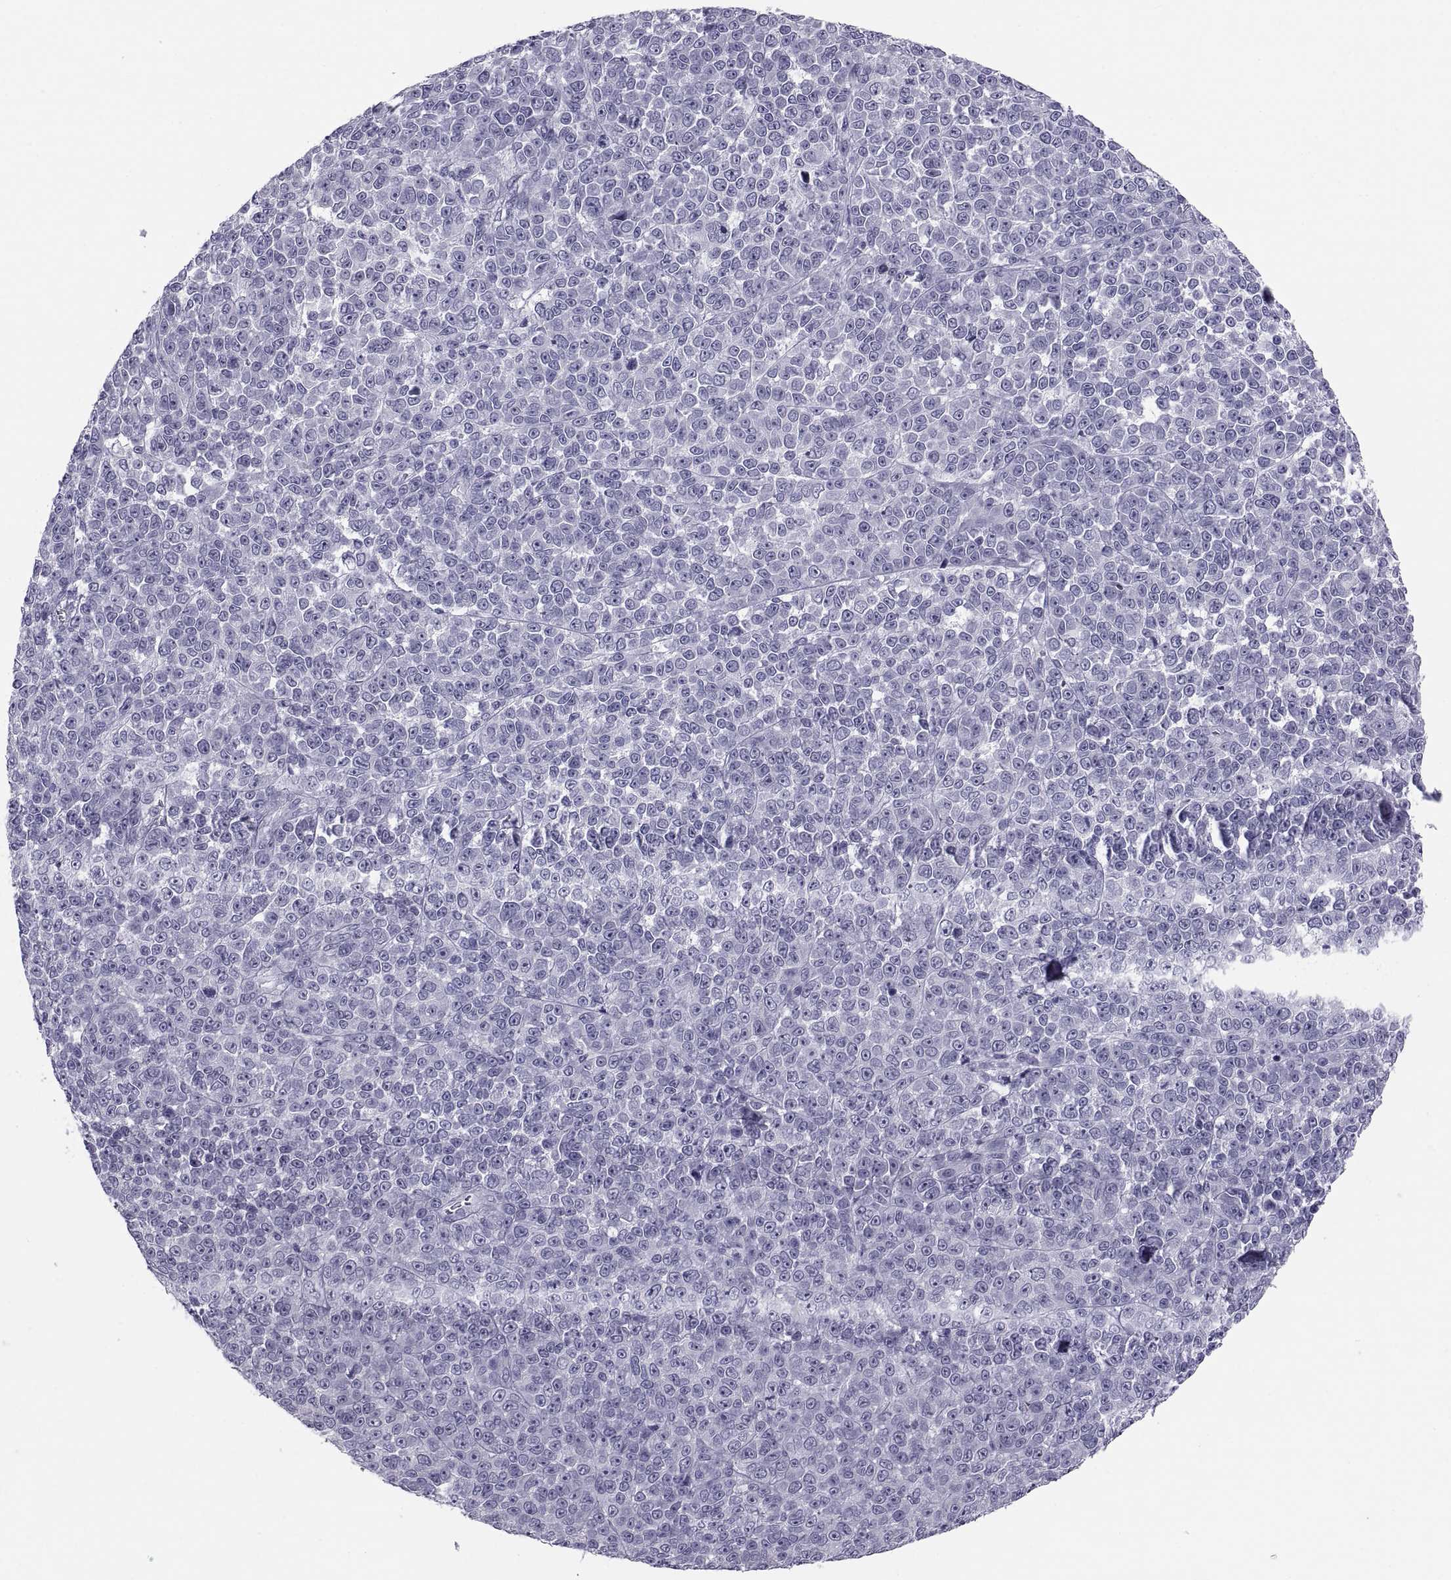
{"staining": {"intensity": "negative", "quantity": "none", "location": "none"}, "tissue": "melanoma", "cell_type": "Tumor cells", "image_type": "cancer", "snomed": [{"axis": "morphology", "description": "Malignant melanoma, NOS"}, {"axis": "topography", "description": "Skin"}], "caption": "DAB immunohistochemical staining of human melanoma exhibits no significant positivity in tumor cells.", "gene": "CRISP1", "patient": {"sex": "female", "age": 95}}